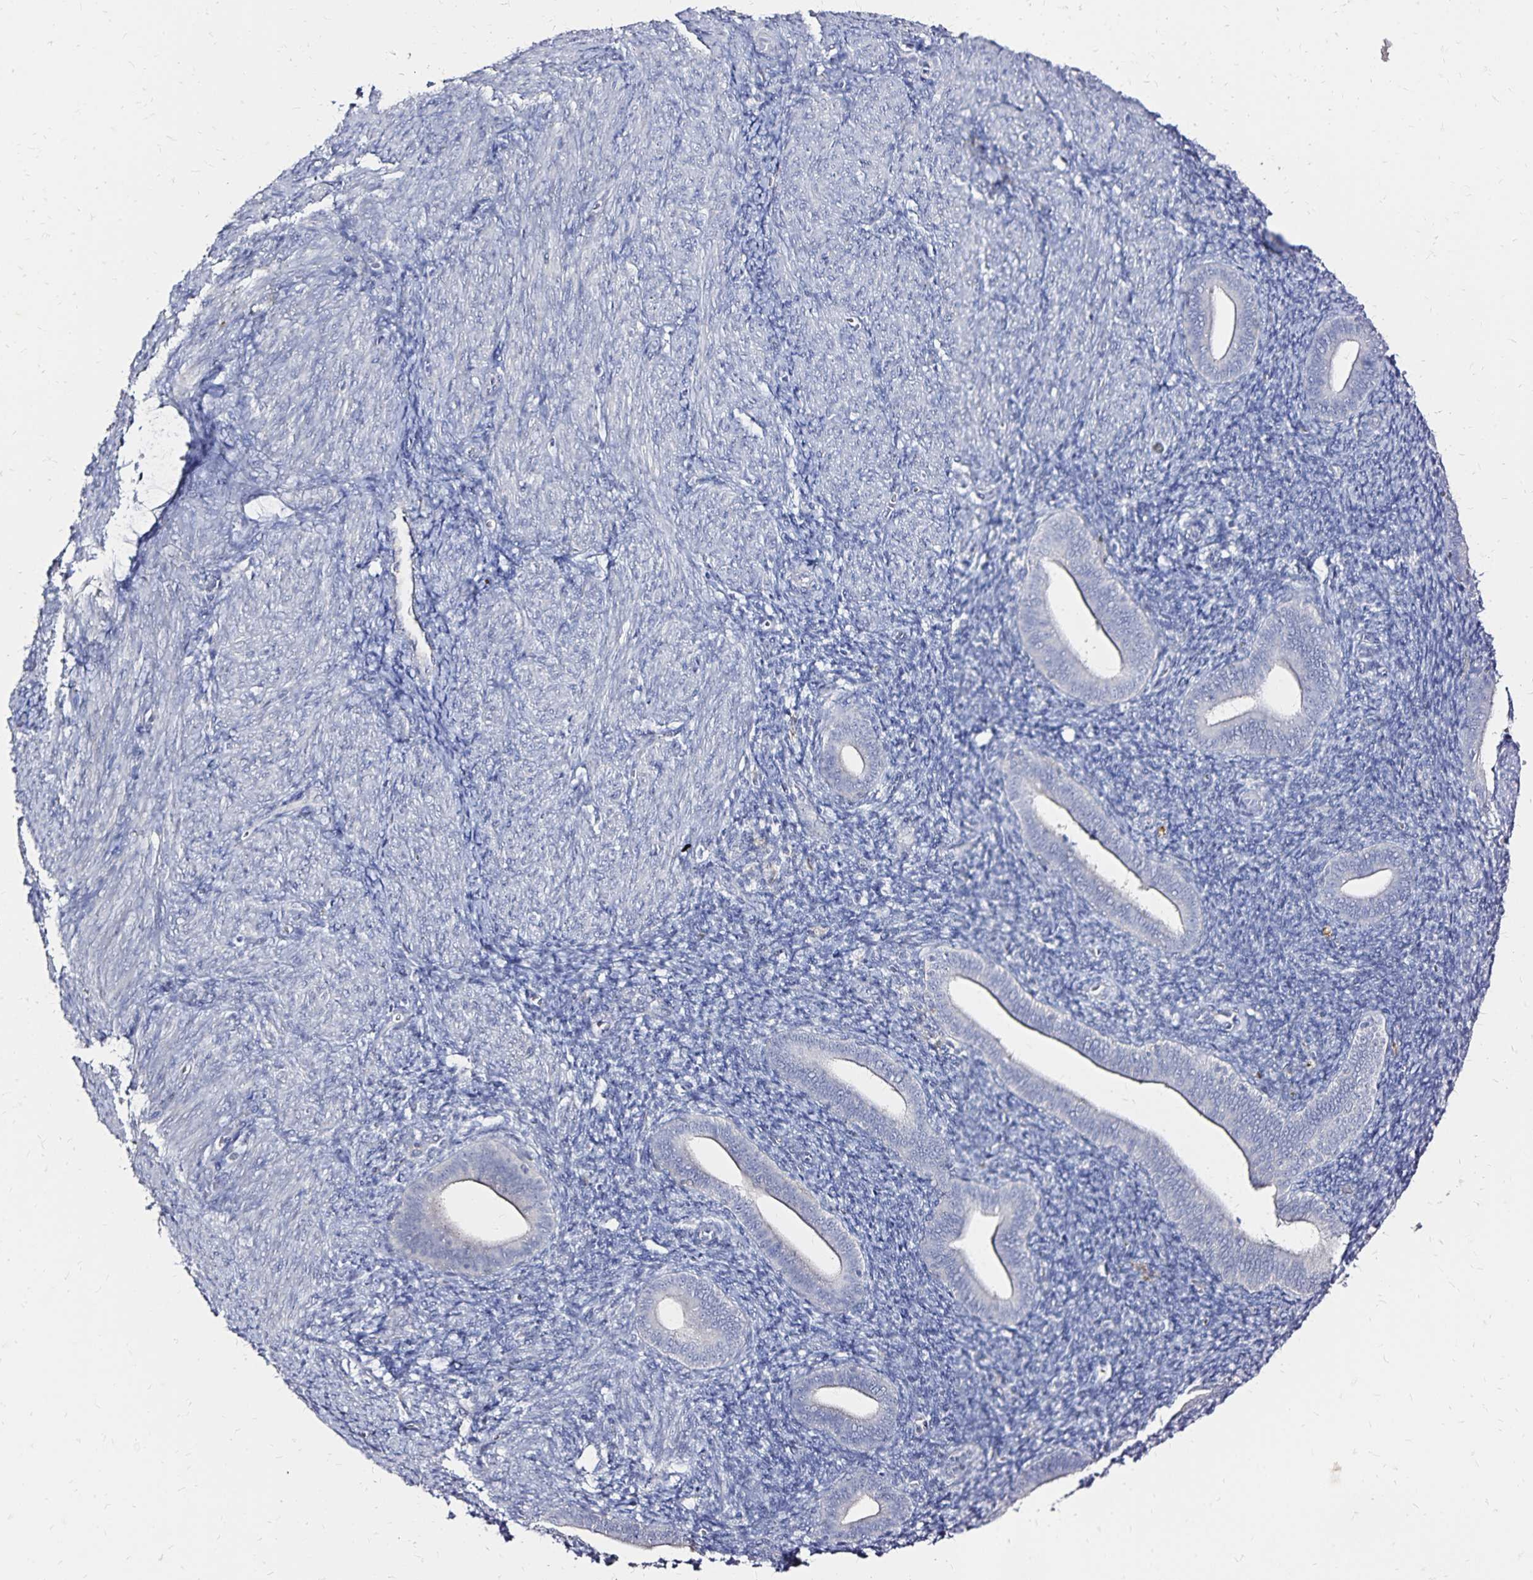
{"staining": {"intensity": "negative", "quantity": "none", "location": "none"}, "tissue": "endometrium", "cell_type": "Cells in endometrial stroma", "image_type": "normal", "snomed": [{"axis": "morphology", "description": "Normal tissue, NOS"}, {"axis": "topography", "description": "Endometrium"}], "caption": "High power microscopy micrograph of an immunohistochemistry (IHC) histopathology image of normal endometrium, revealing no significant expression in cells in endometrial stroma.", "gene": "SLC5A1", "patient": {"sex": "female", "age": 25}}